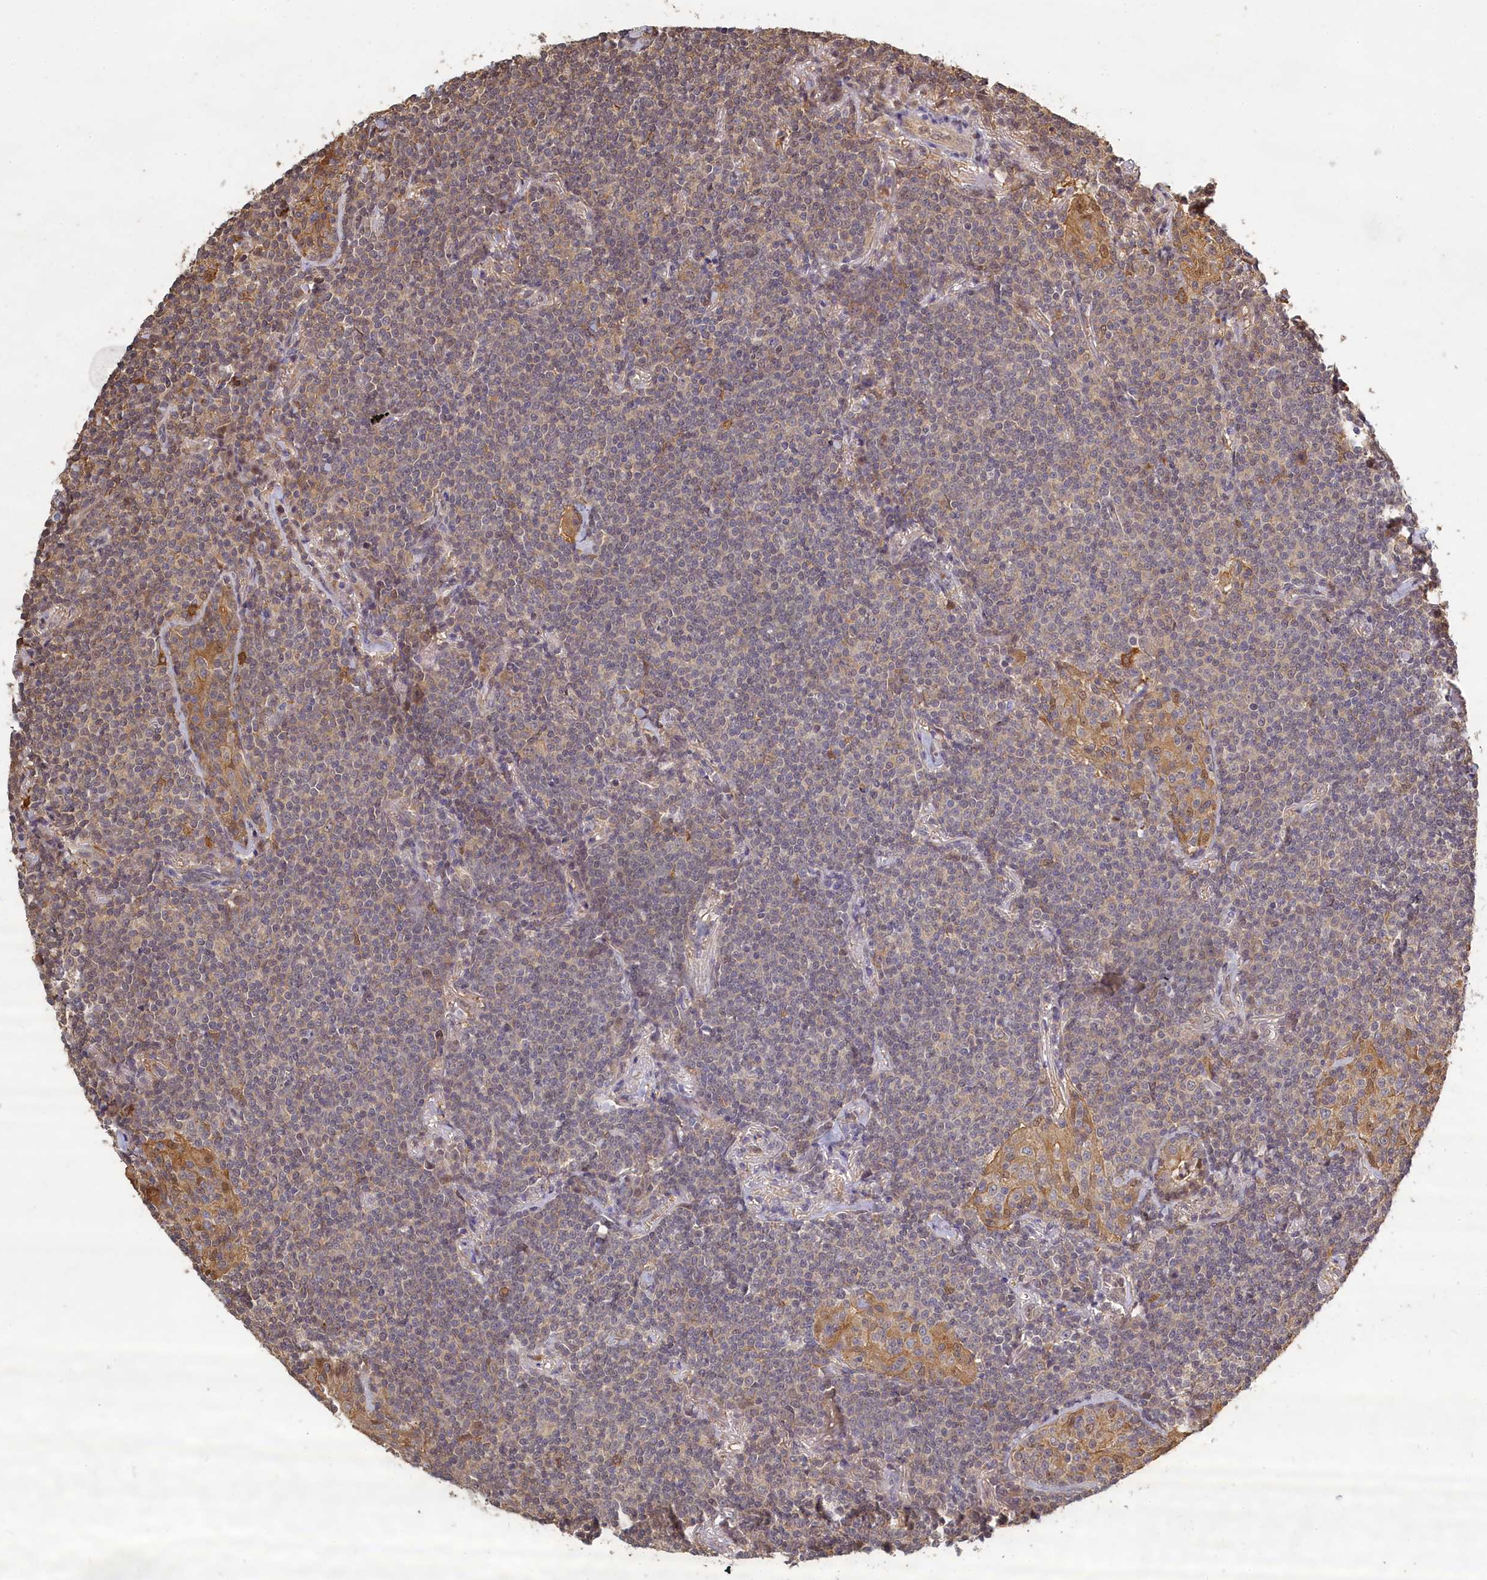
{"staining": {"intensity": "weak", "quantity": "25%-75%", "location": "cytoplasmic/membranous"}, "tissue": "lymphoma", "cell_type": "Tumor cells", "image_type": "cancer", "snomed": [{"axis": "morphology", "description": "Malignant lymphoma, non-Hodgkin's type, Low grade"}, {"axis": "topography", "description": "Lung"}], "caption": "Brown immunohistochemical staining in malignant lymphoma, non-Hodgkin's type (low-grade) exhibits weak cytoplasmic/membranous positivity in about 25%-75% of tumor cells.", "gene": "UCHL3", "patient": {"sex": "female", "age": 71}}